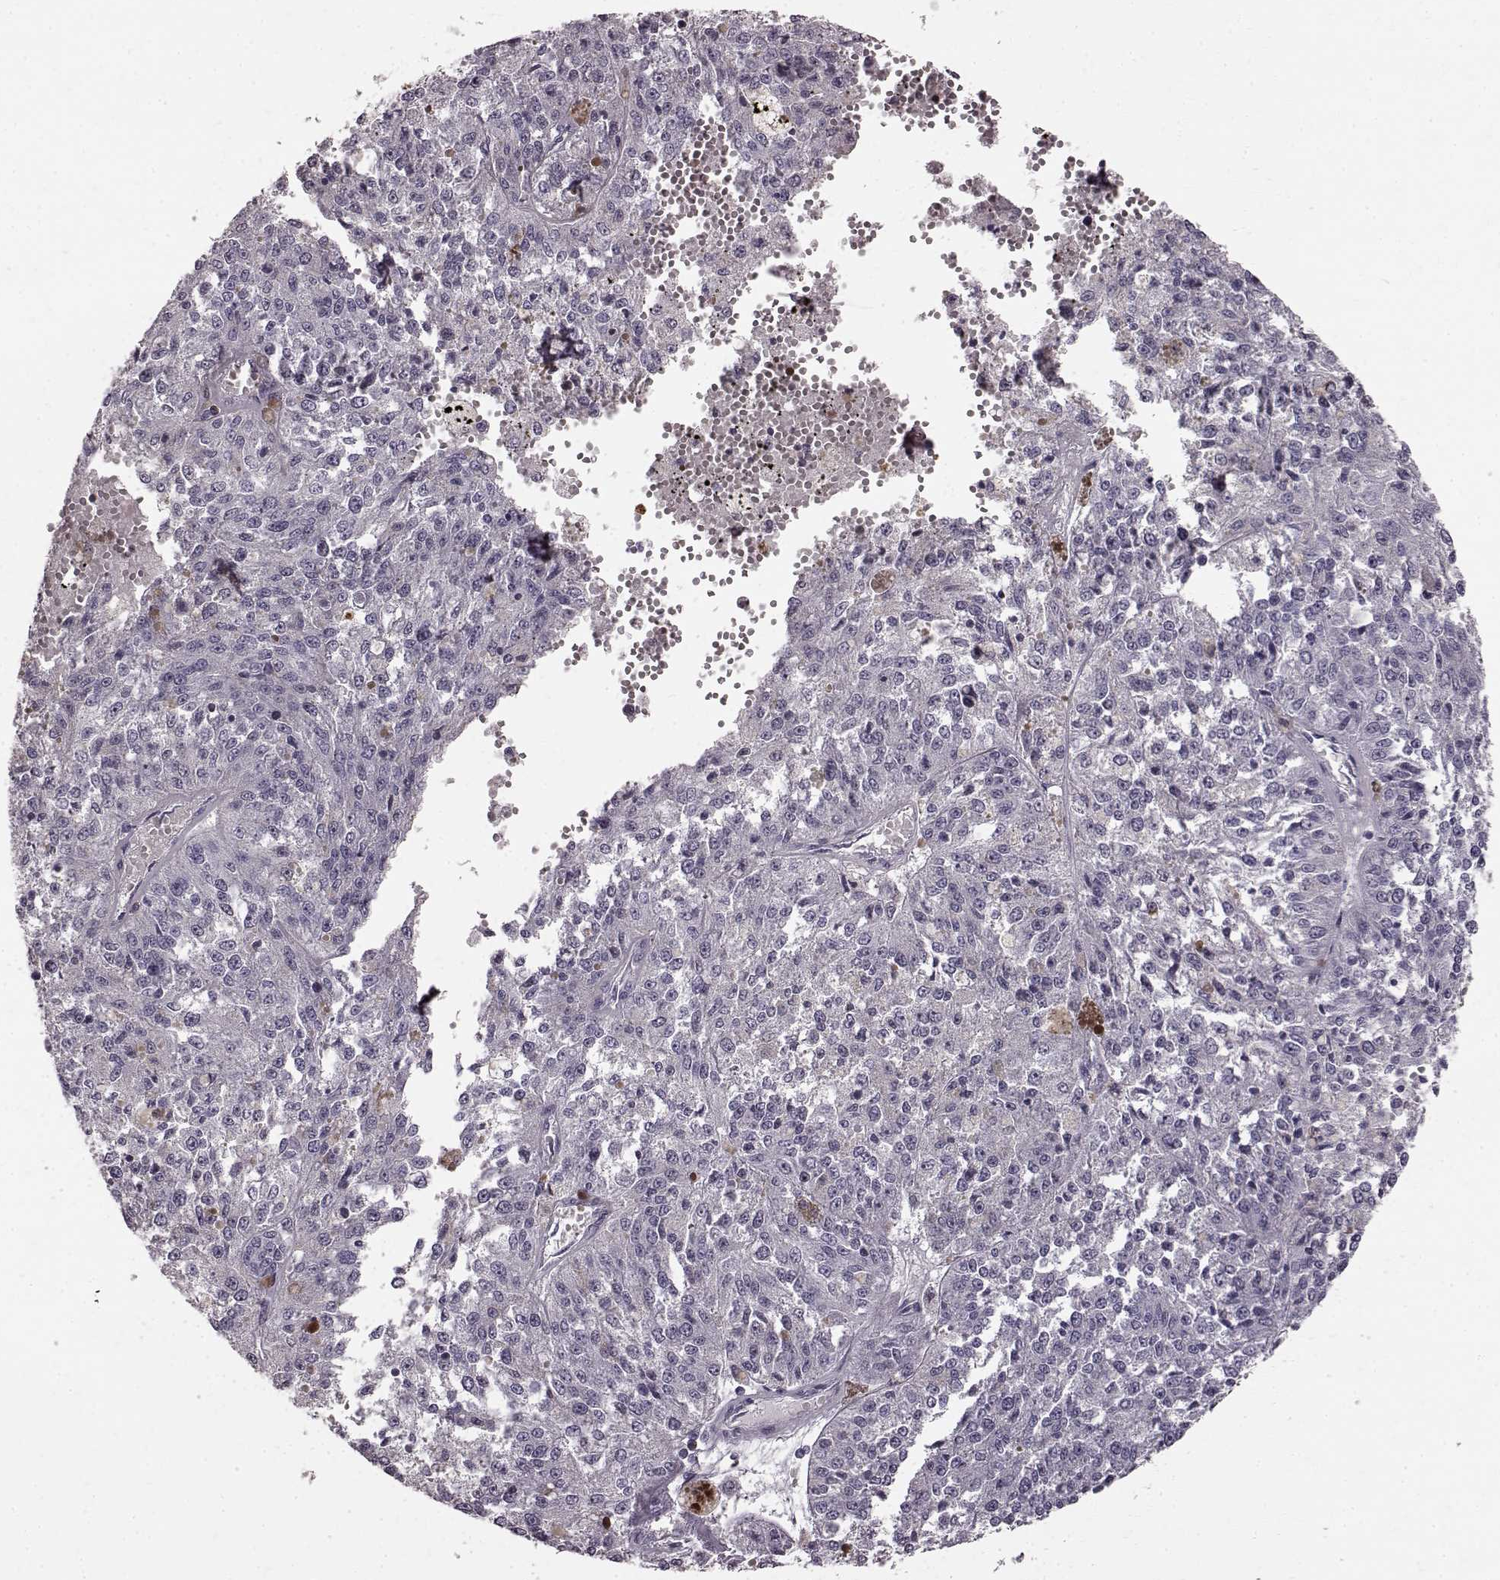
{"staining": {"intensity": "negative", "quantity": "none", "location": "none"}, "tissue": "melanoma", "cell_type": "Tumor cells", "image_type": "cancer", "snomed": [{"axis": "morphology", "description": "Malignant melanoma, Metastatic site"}, {"axis": "topography", "description": "Lymph node"}], "caption": "DAB (3,3'-diaminobenzidine) immunohistochemical staining of malignant melanoma (metastatic site) exhibits no significant staining in tumor cells.", "gene": "FUT4", "patient": {"sex": "female", "age": 64}}